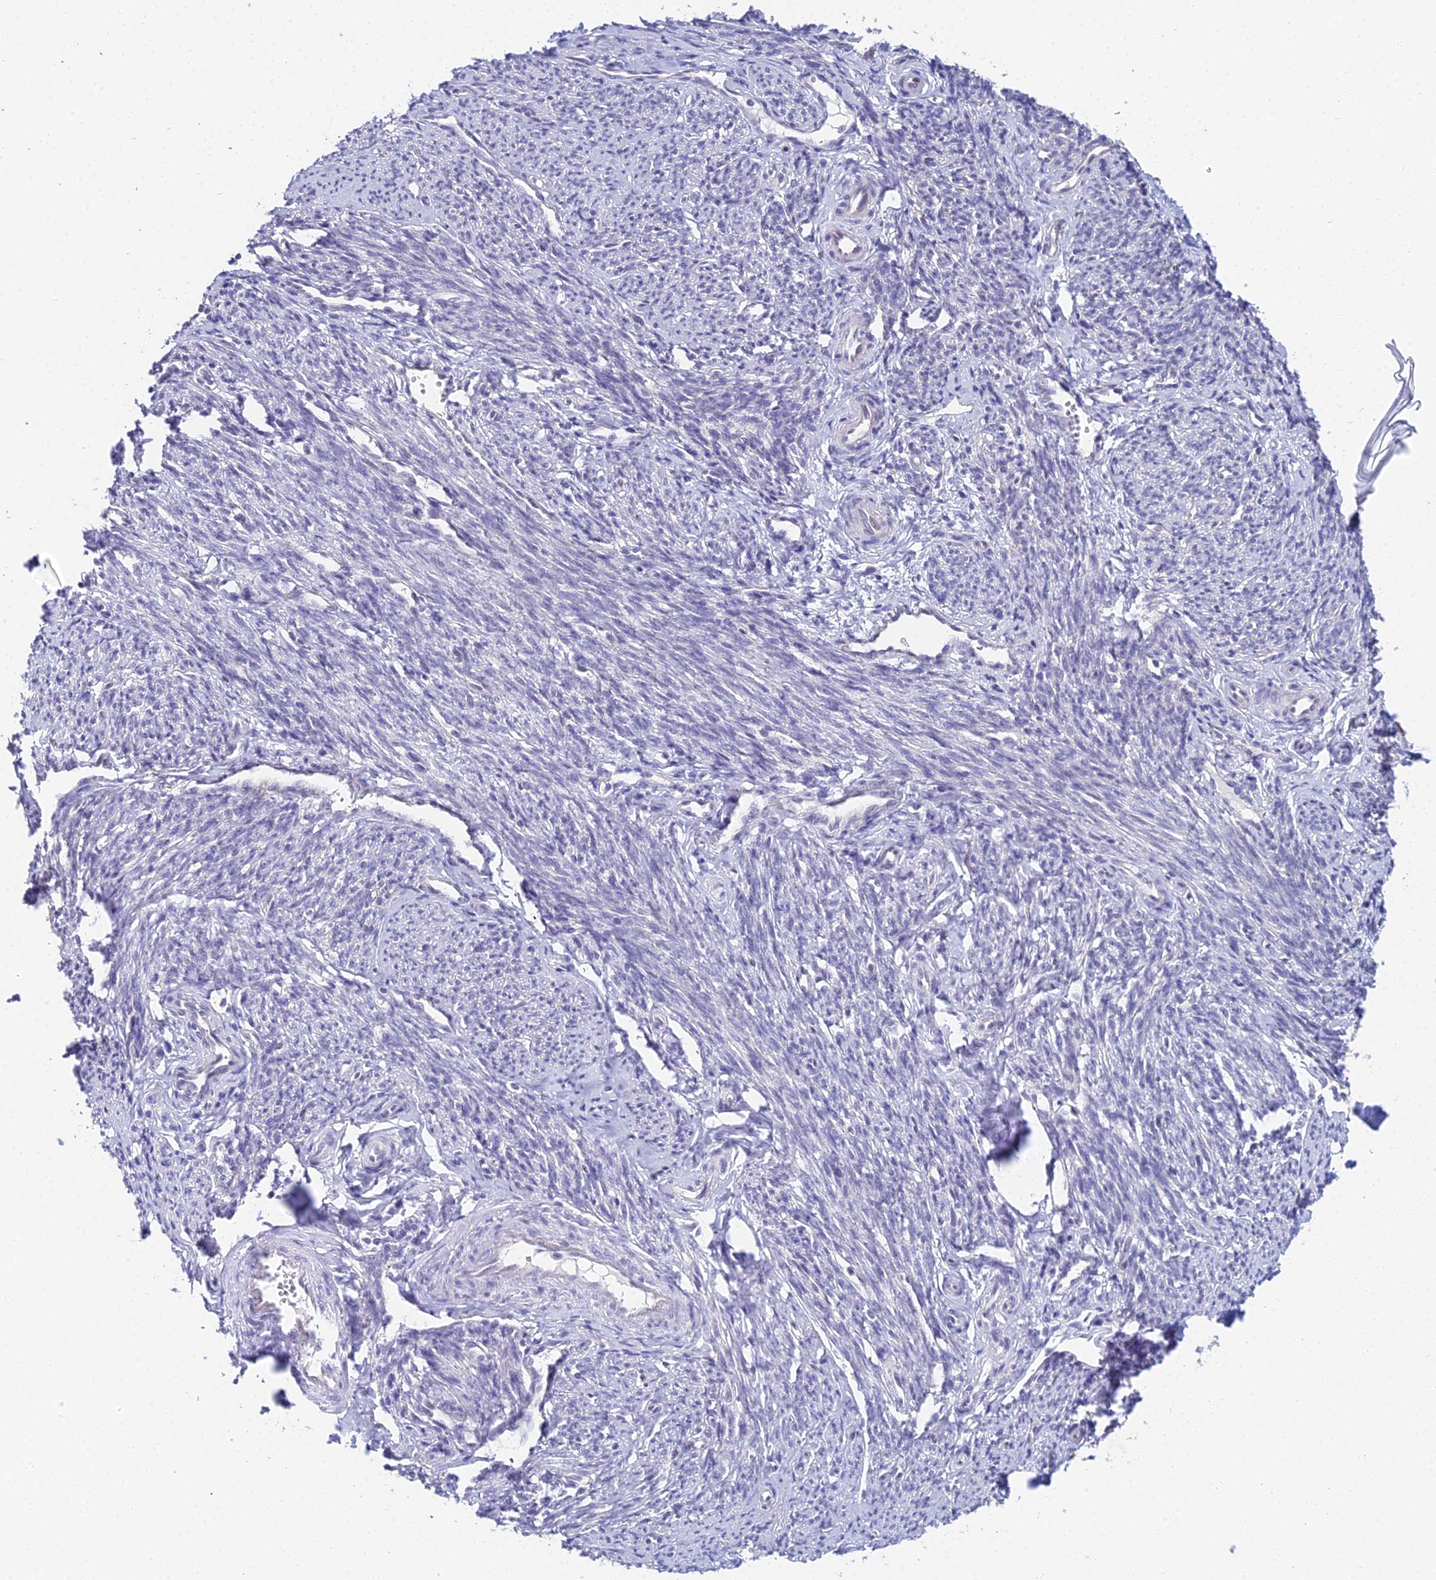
{"staining": {"intensity": "negative", "quantity": "none", "location": "none"}, "tissue": "smooth muscle", "cell_type": "Smooth muscle cells", "image_type": "normal", "snomed": [{"axis": "morphology", "description": "Normal tissue, NOS"}, {"axis": "topography", "description": "Smooth muscle"}, {"axis": "topography", "description": "Uterus"}], "caption": "Photomicrograph shows no protein positivity in smooth muscle cells of unremarkable smooth muscle. (DAB IHC, high magnification).", "gene": "EEF2KMT", "patient": {"sex": "female", "age": 59}}